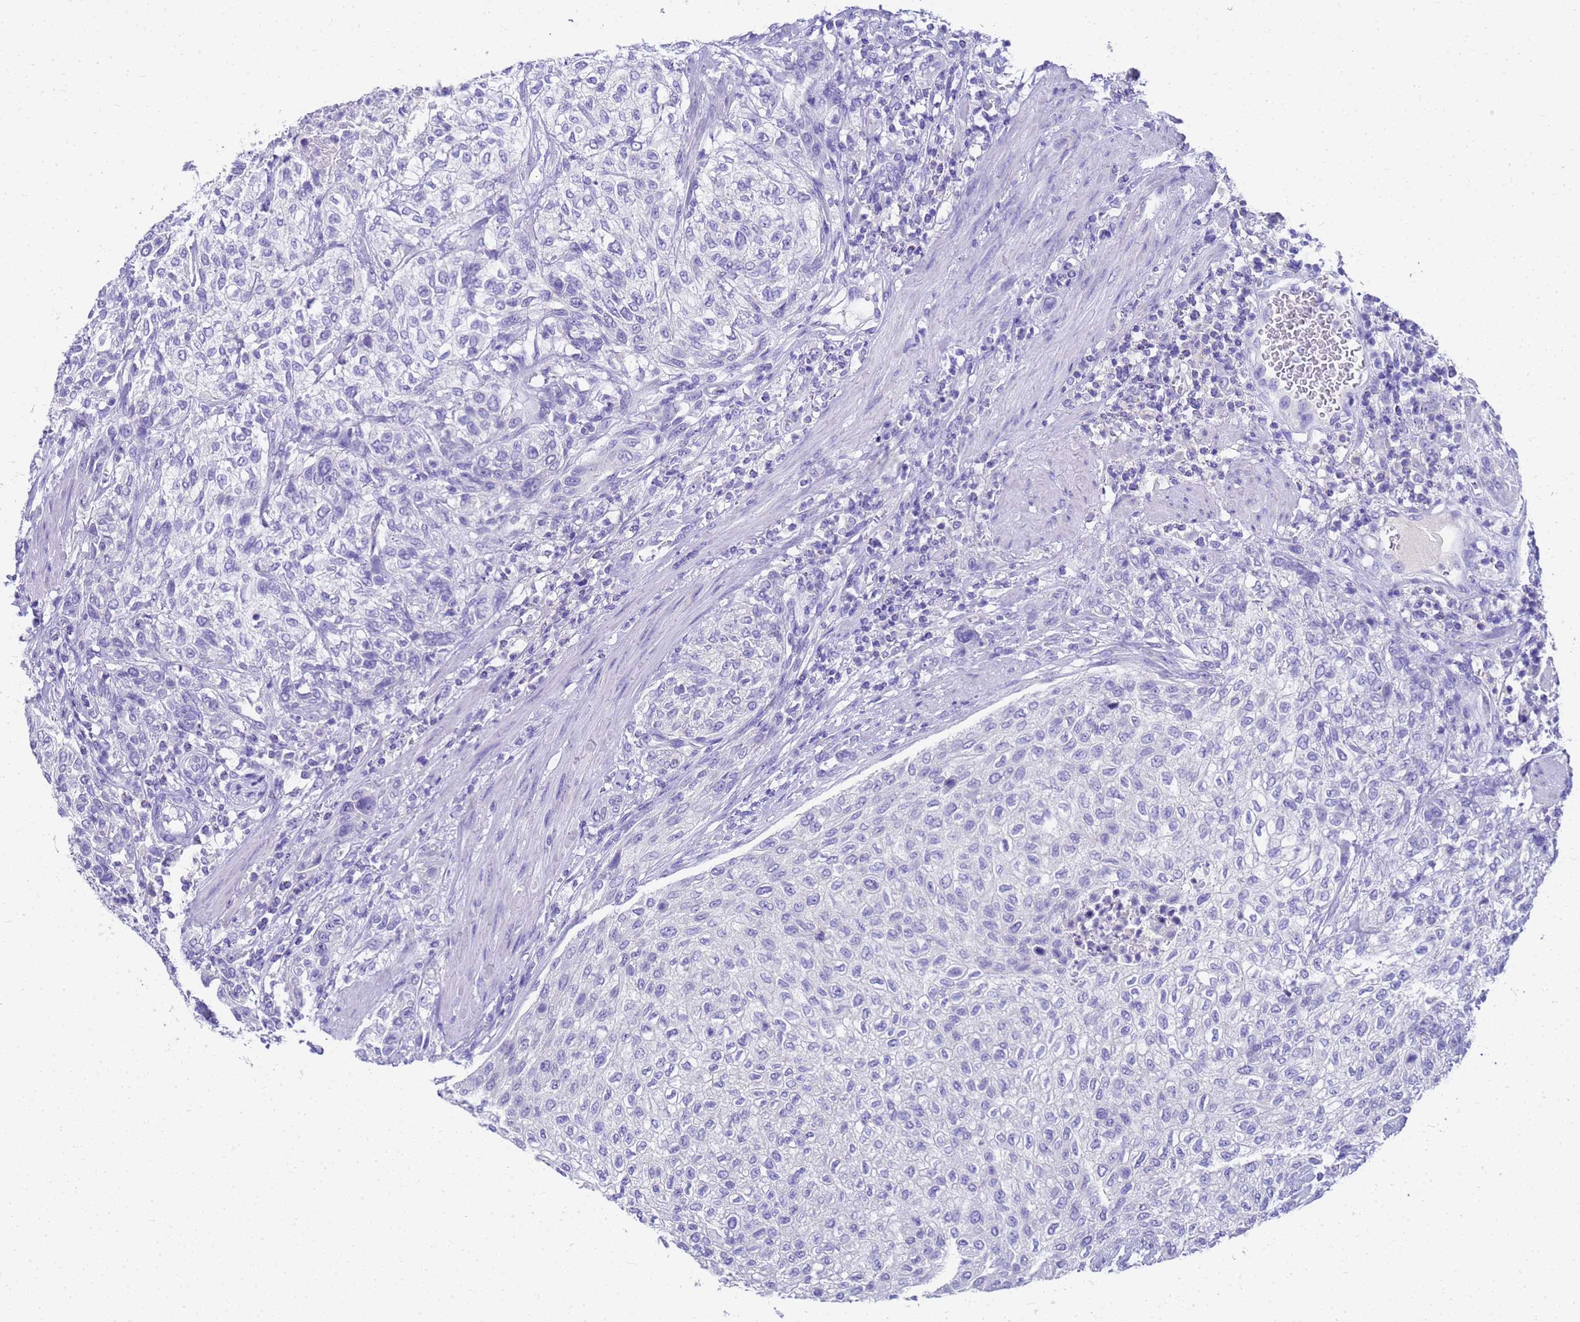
{"staining": {"intensity": "negative", "quantity": "none", "location": "none"}, "tissue": "urothelial cancer", "cell_type": "Tumor cells", "image_type": "cancer", "snomed": [{"axis": "morphology", "description": "Urothelial carcinoma, High grade"}, {"axis": "topography", "description": "Urinary bladder"}], "caption": "Histopathology image shows no protein positivity in tumor cells of urothelial carcinoma (high-grade) tissue.", "gene": "MS4A13", "patient": {"sex": "male", "age": 35}}